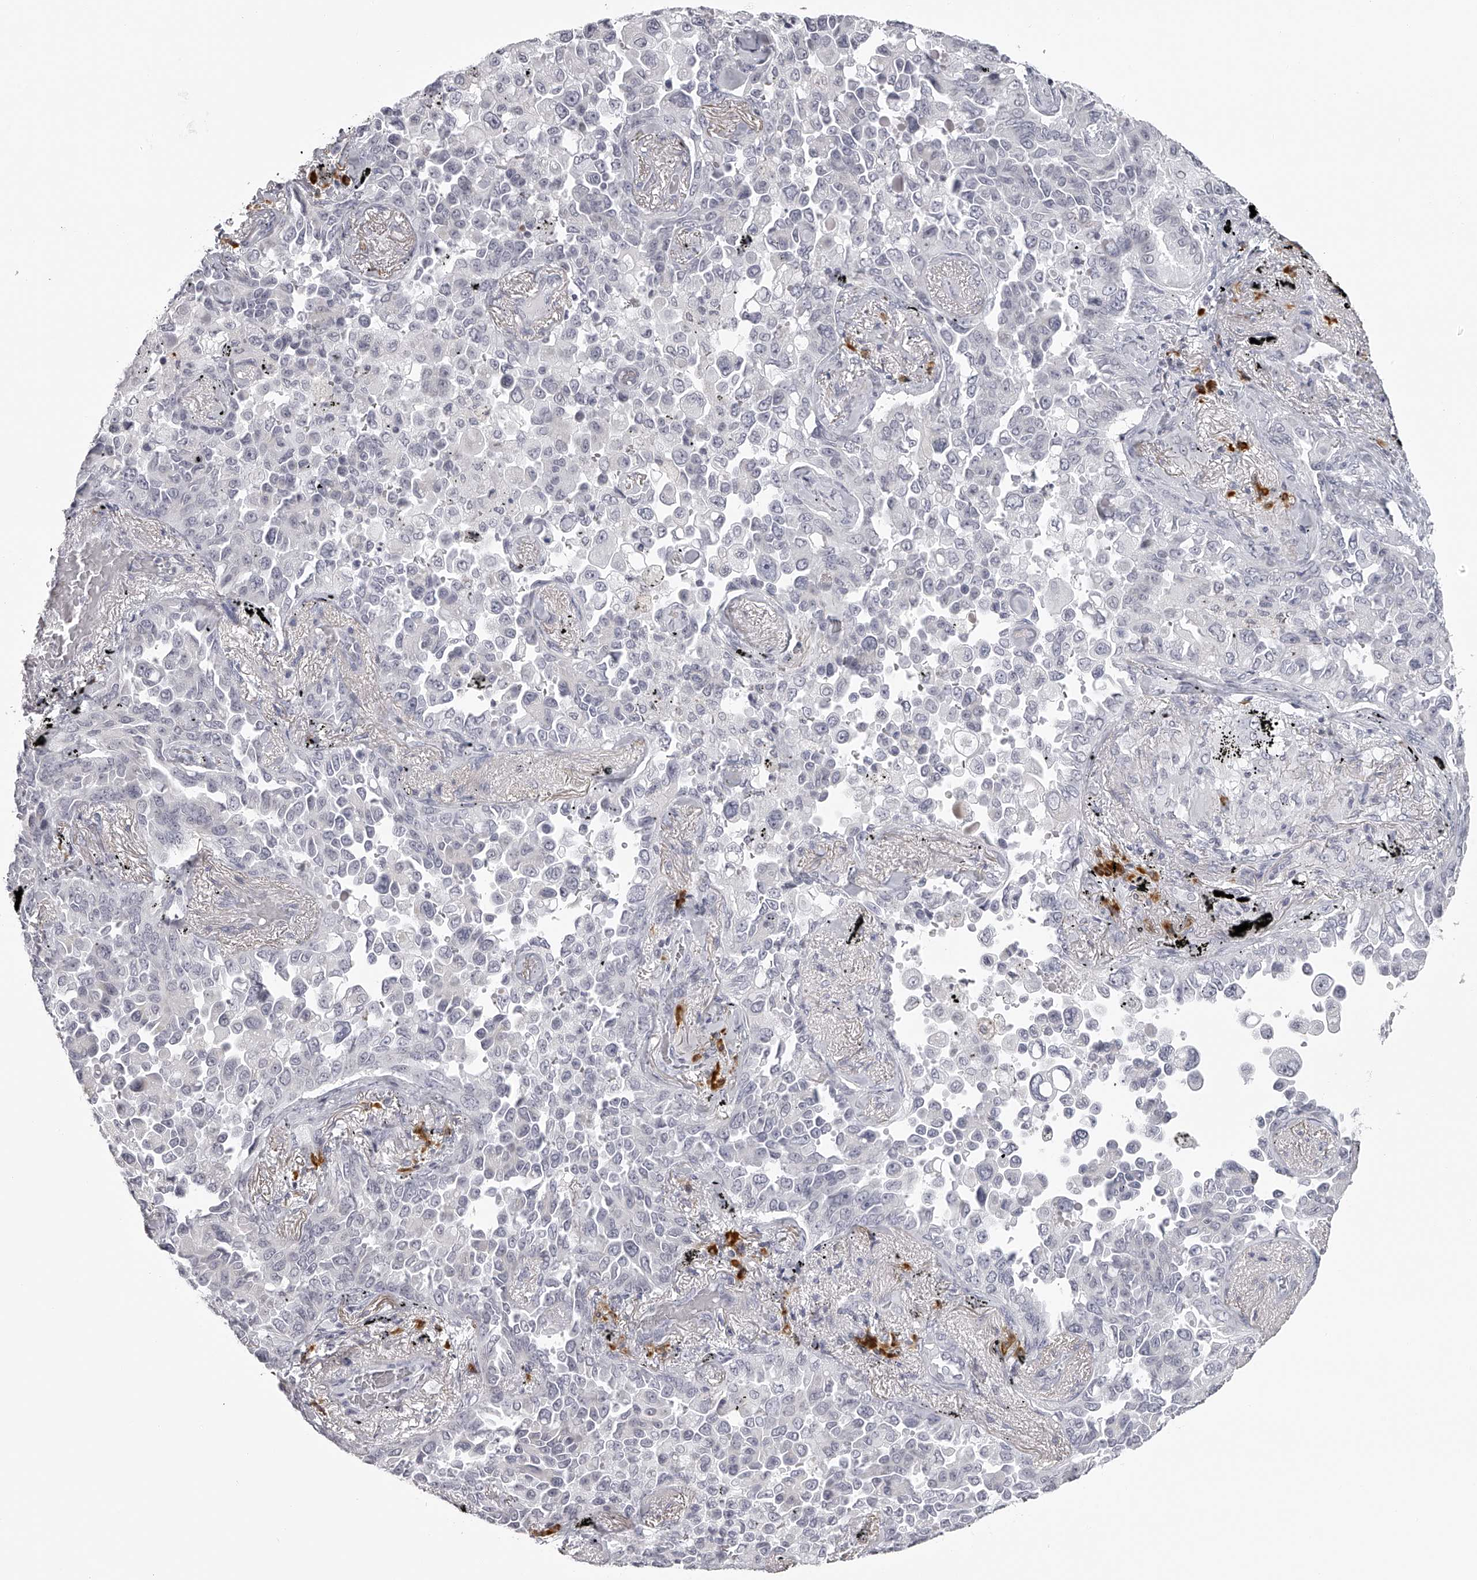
{"staining": {"intensity": "negative", "quantity": "none", "location": "none"}, "tissue": "lung cancer", "cell_type": "Tumor cells", "image_type": "cancer", "snomed": [{"axis": "morphology", "description": "Adenocarcinoma, NOS"}, {"axis": "topography", "description": "Lung"}], "caption": "The photomicrograph demonstrates no staining of tumor cells in lung cancer (adenocarcinoma).", "gene": "SEC11C", "patient": {"sex": "female", "age": 67}}